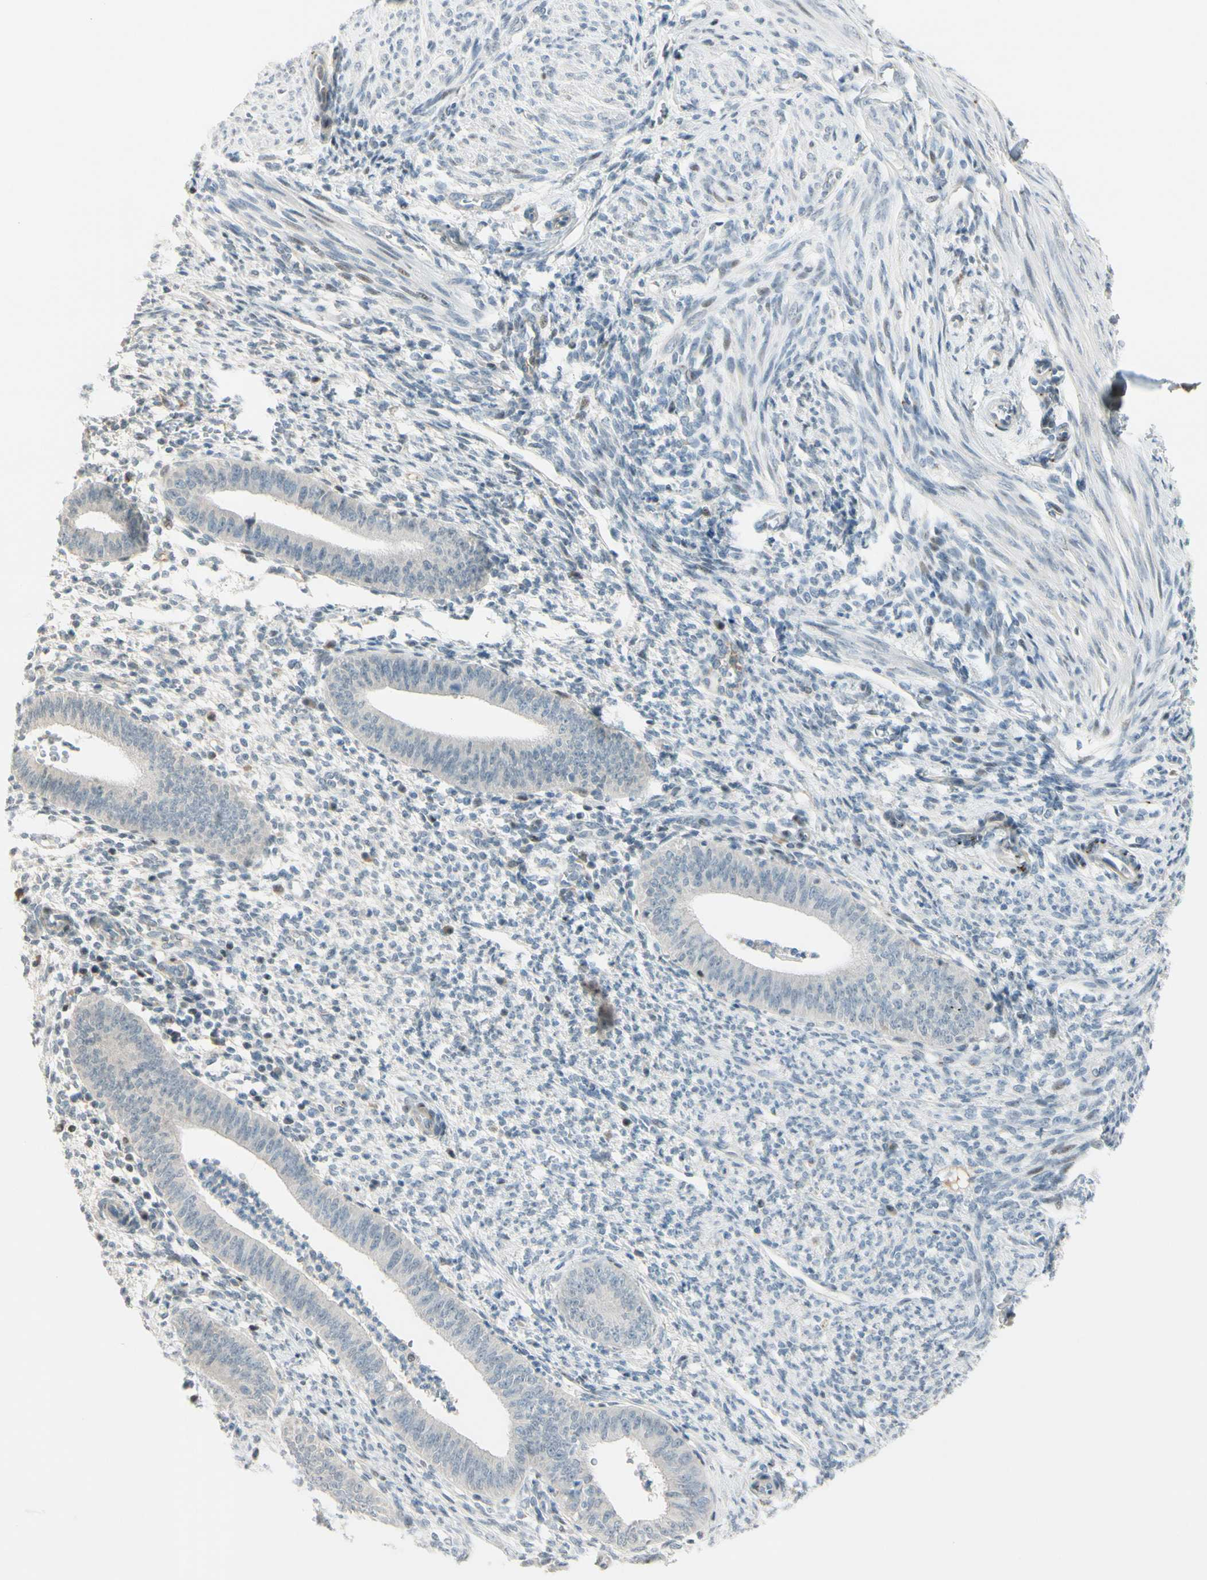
{"staining": {"intensity": "negative", "quantity": "none", "location": "none"}, "tissue": "endometrium", "cell_type": "Cells in endometrial stroma", "image_type": "normal", "snomed": [{"axis": "morphology", "description": "Normal tissue, NOS"}, {"axis": "topography", "description": "Endometrium"}], "caption": "Endometrium stained for a protein using IHC displays no expression cells in endometrial stroma.", "gene": "B4GALNT1", "patient": {"sex": "female", "age": 35}}